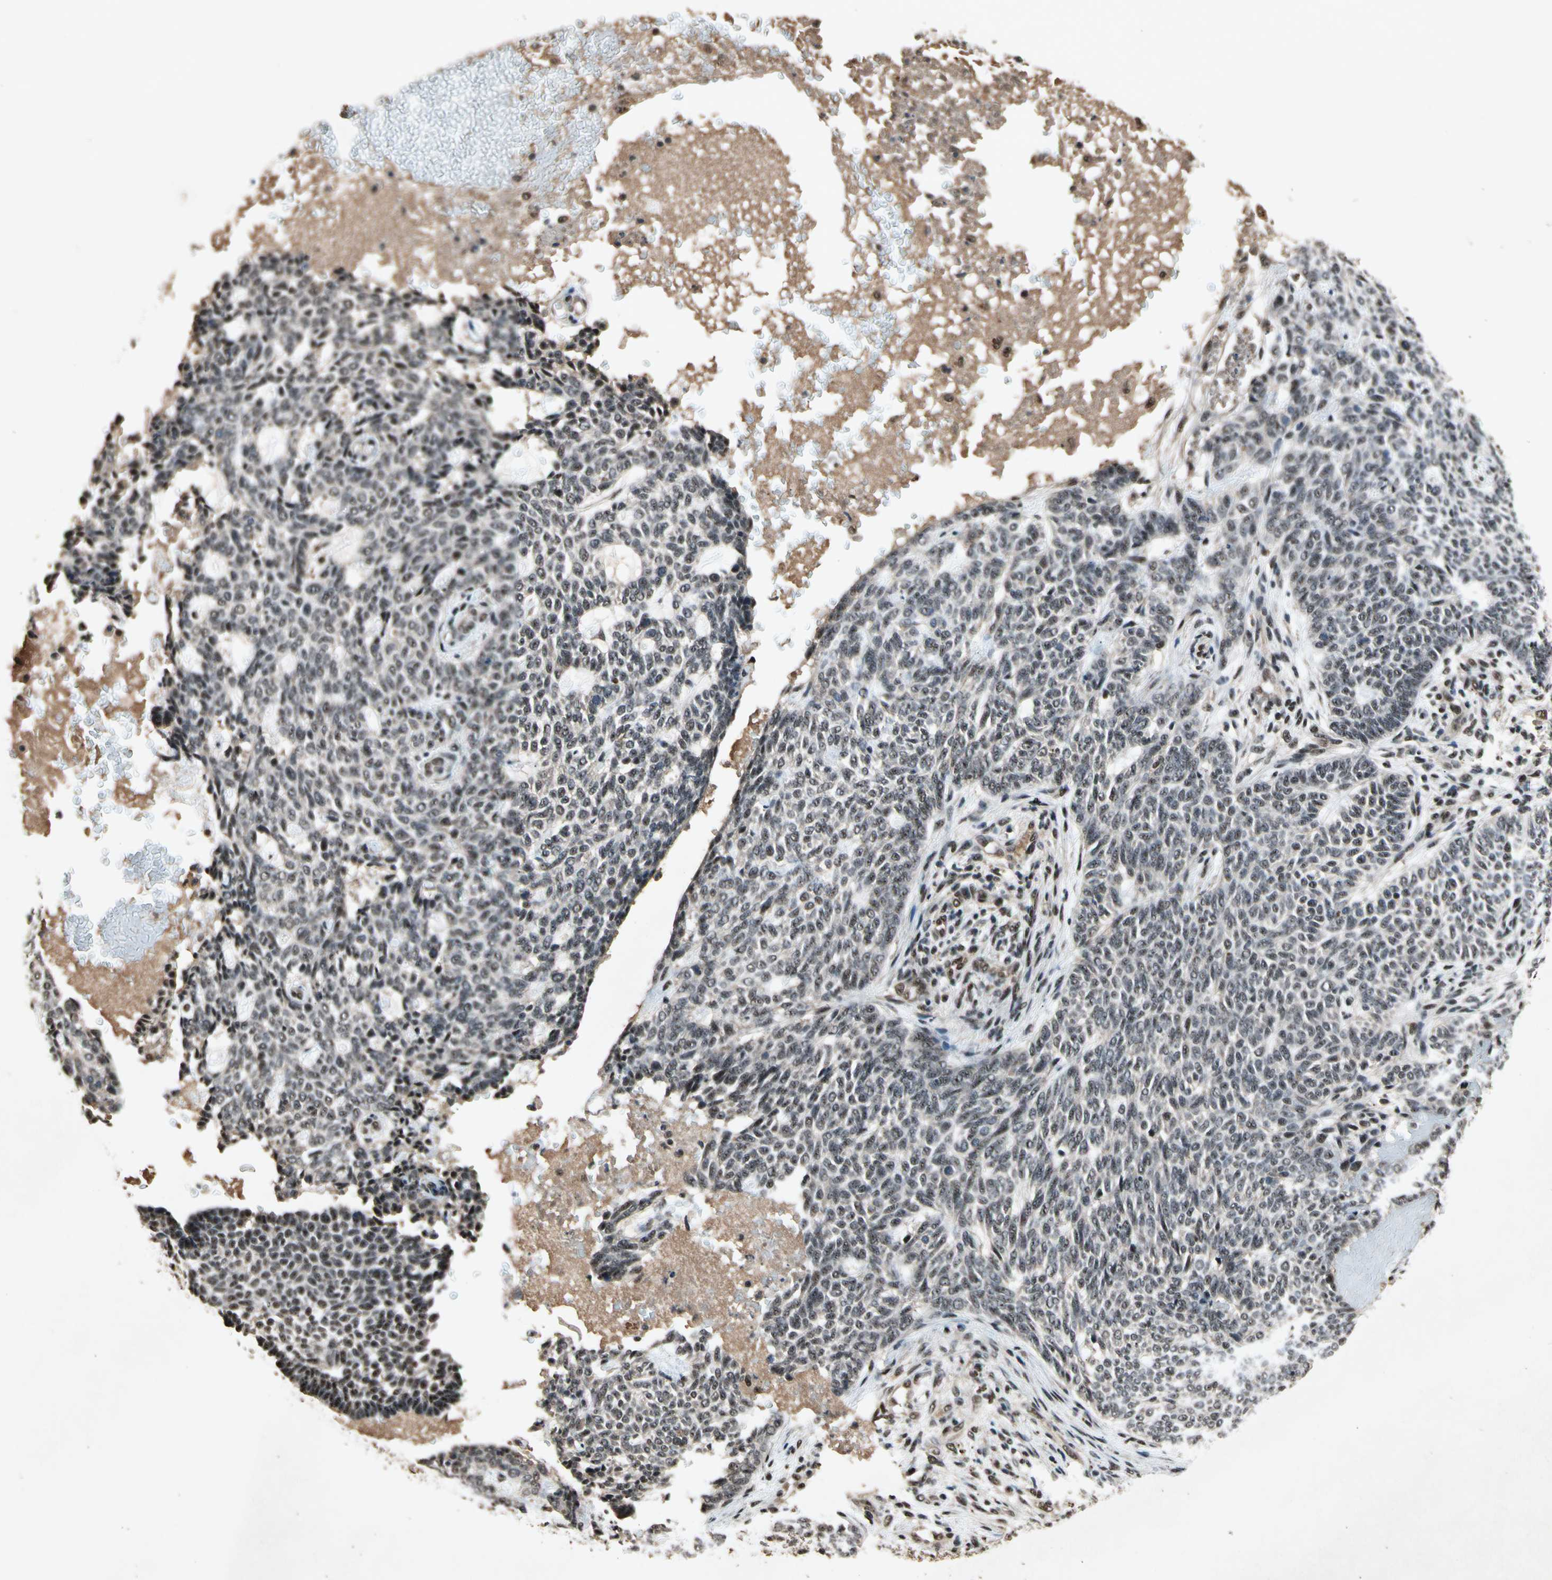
{"staining": {"intensity": "moderate", "quantity": "25%-75%", "location": "nuclear"}, "tissue": "skin cancer", "cell_type": "Tumor cells", "image_type": "cancer", "snomed": [{"axis": "morphology", "description": "Basal cell carcinoma"}, {"axis": "topography", "description": "Skin"}], "caption": "Approximately 25%-75% of tumor cells in skin basal cell carcinoma demonstrate moderate nuclear protein staining as visualized by brown immunohistochemical staining.", "gene": "PML", "patient": {"sex": "male", "age": 87}}